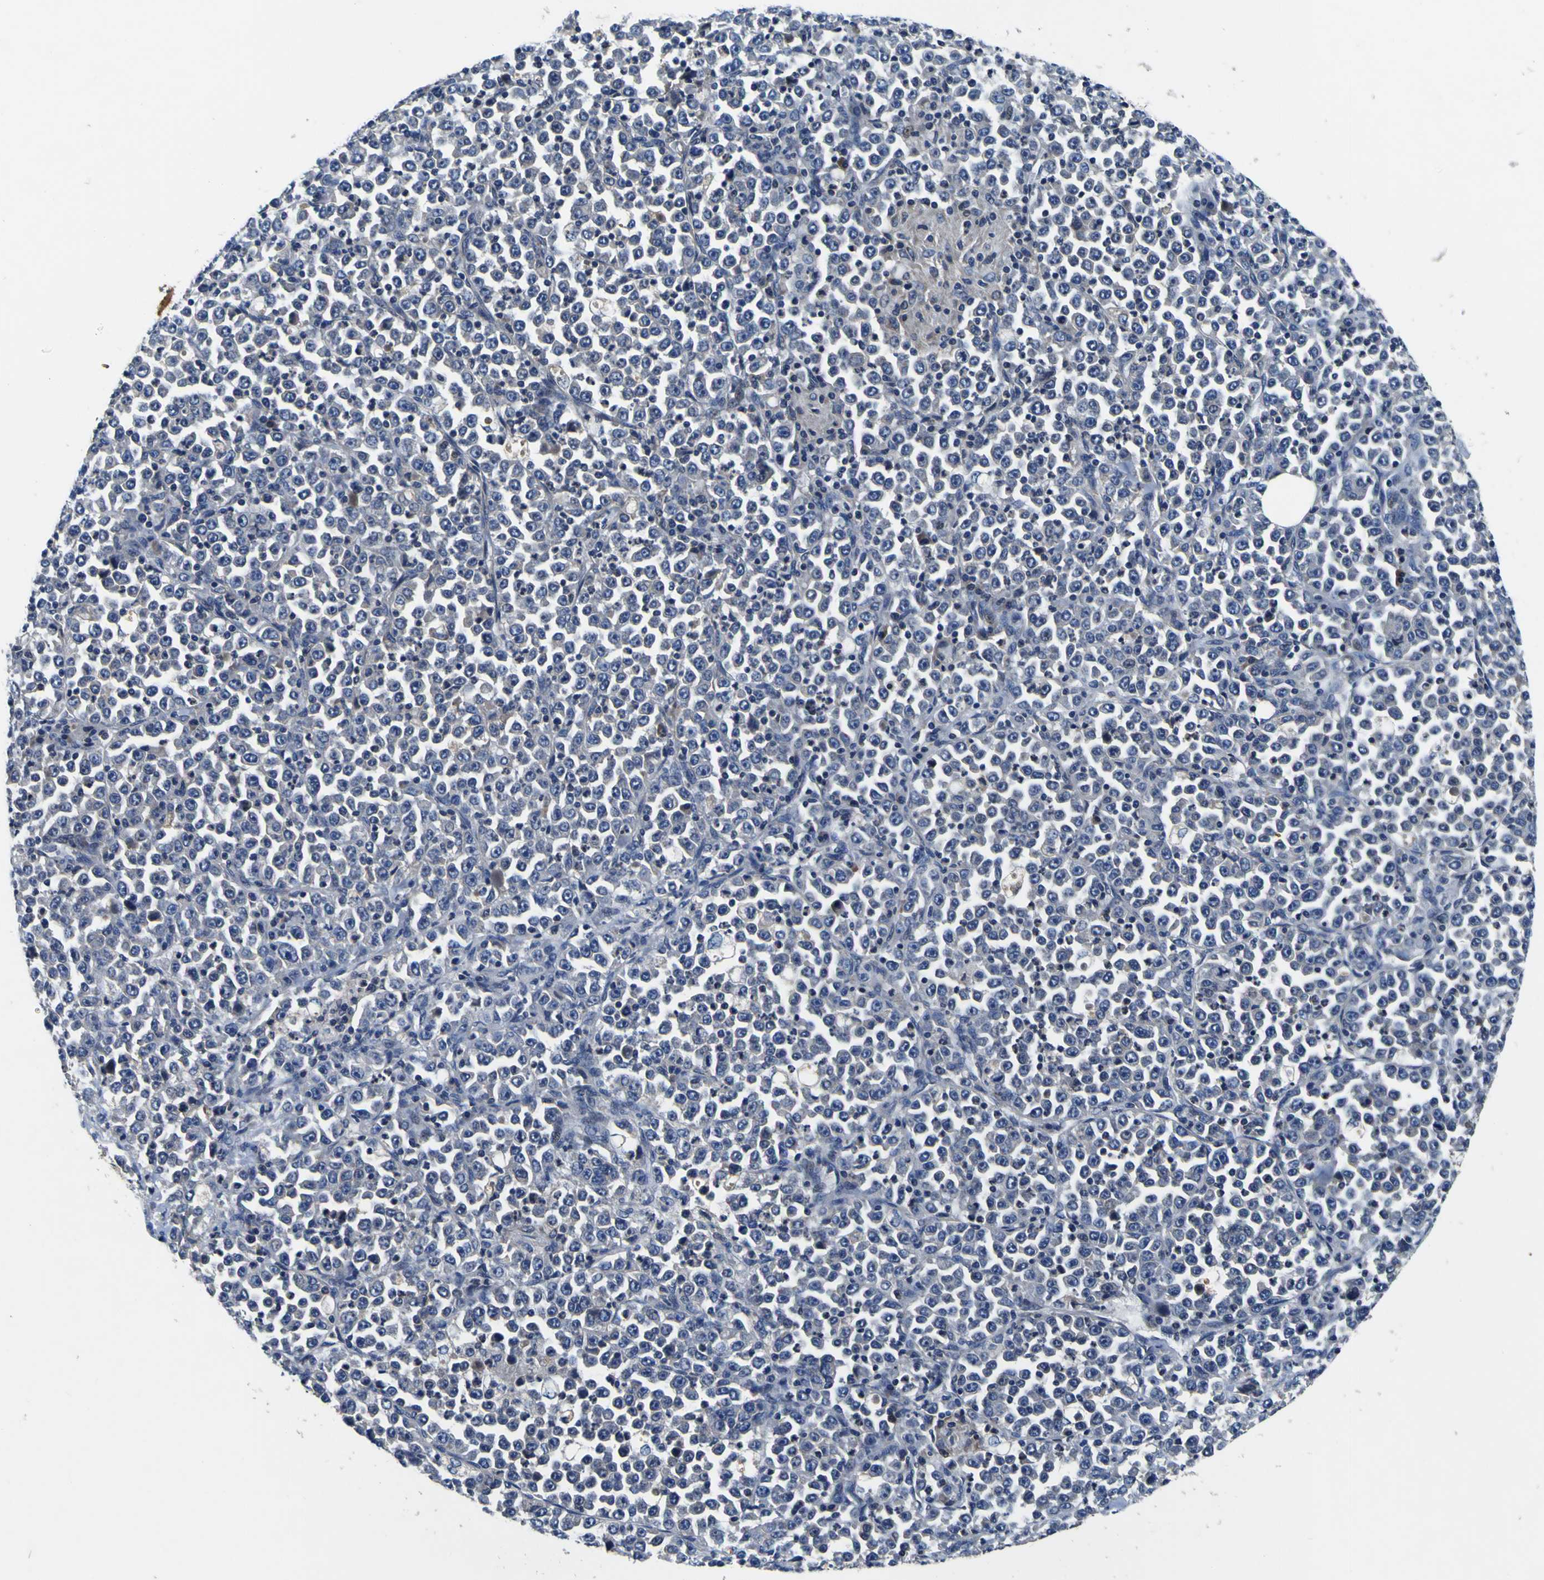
{"staining": {"intensity": "negative", "quantity": "none", "location": "none"}, "tissue": "stomach cancer", "cell_type": "Tumor cells", "image_type": "cancer", "snomed": [{"axis": "morphology", "description": "Normal tissue, NOS"}, {"axis": "morphology", "description": "Adenocarcinoma, NOS"}, {"axis": "topography", "description": "Stomach, upper"}, {"axis": "topography", "description": "Stomach"}], "caption": "Histopathology image shows no protein positivity in tumor cells of stomach adenocarcinoma tissue. (Brightfield microscopy of DAB (3,3'-diaminobenzidine) immunohistochemistry (IHC) at high magnification).", "gene": "EPHB4", "patient": {"sex": "male", "age": 59}}